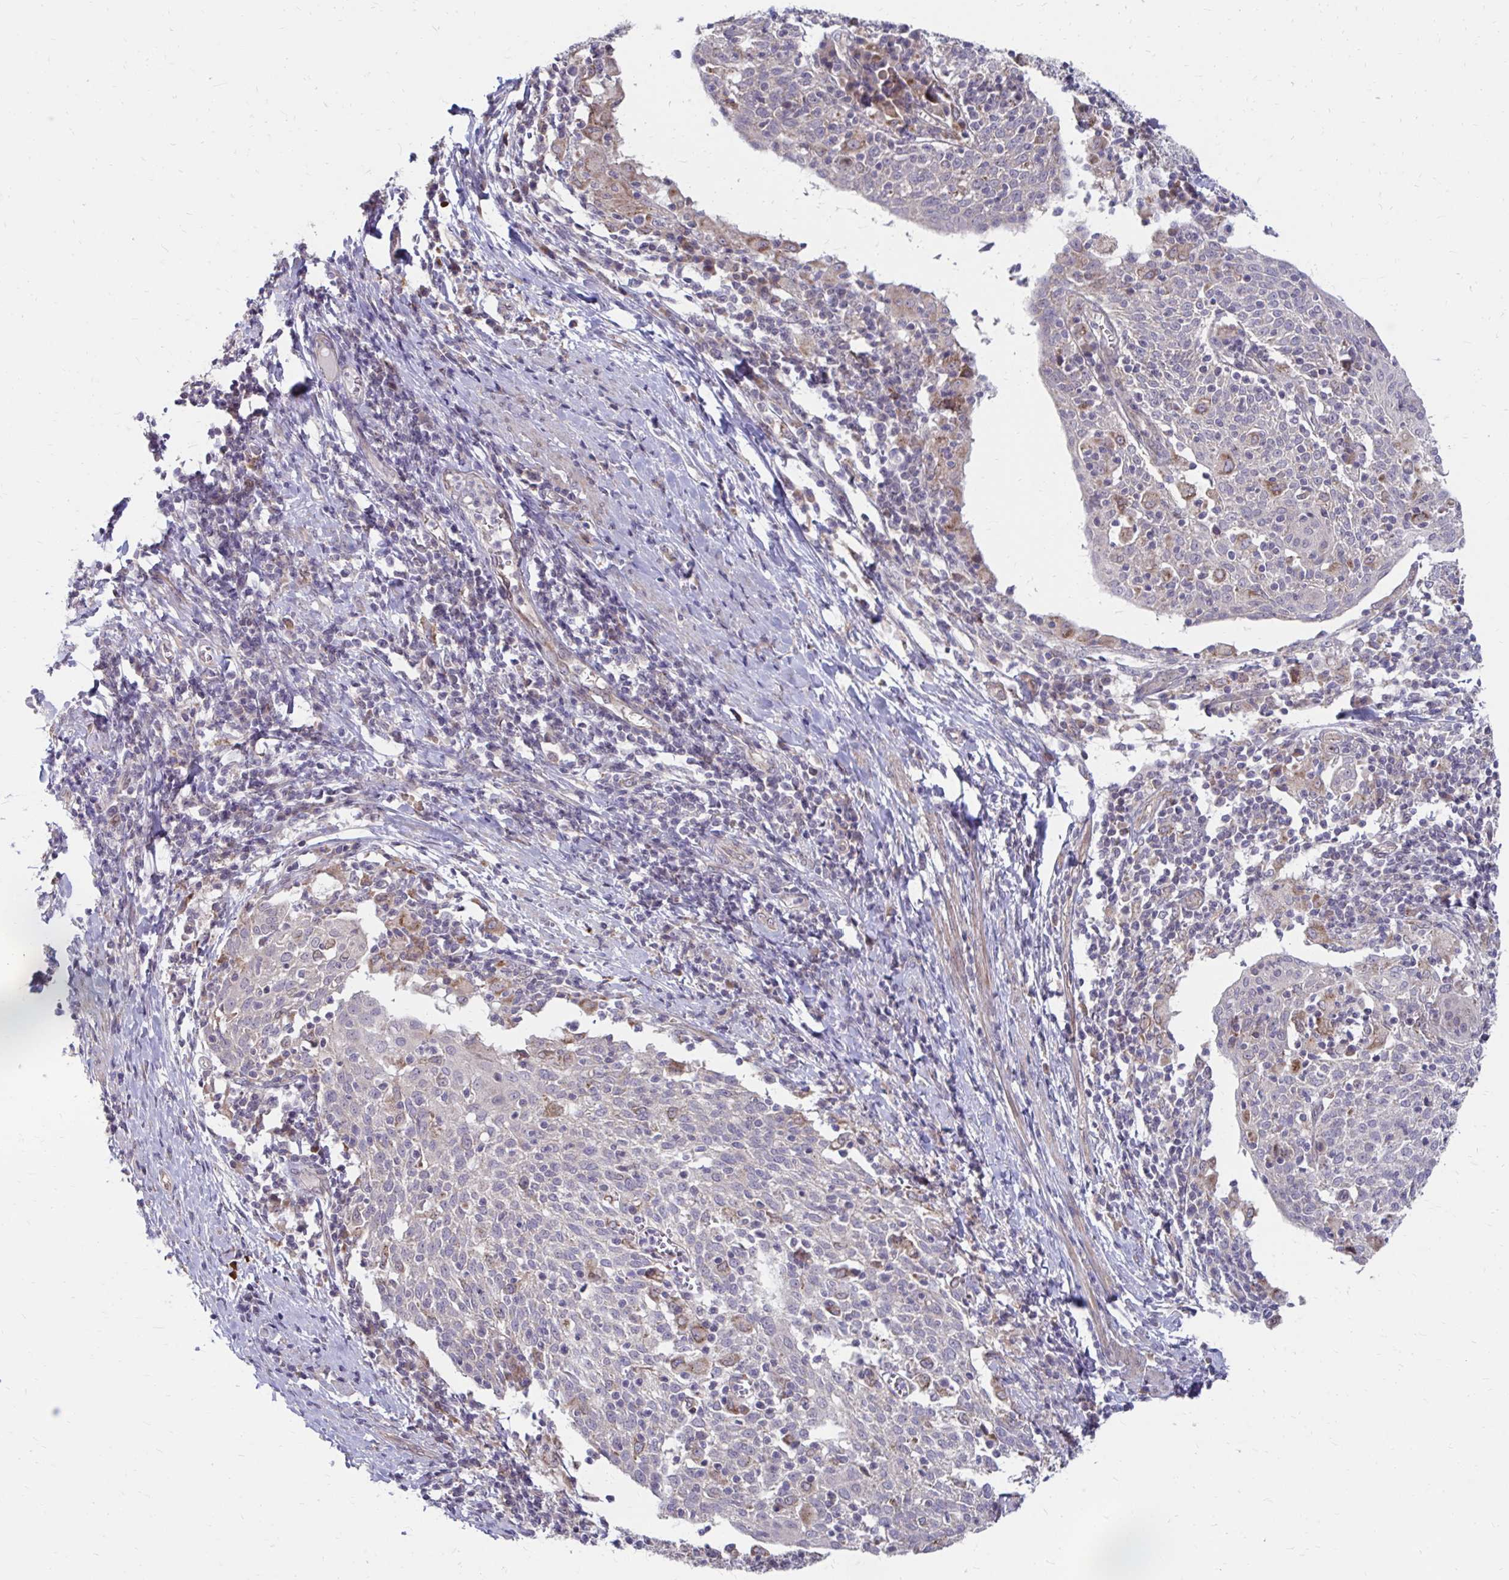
{"staining": {"intensity": "weak", "quantity": "<25%", "location": "cytoplasmic/membranous"}, "tissue": "cervical cancer", "cell_type": "Tumor cells", "image_type": "cancer", "snomed": [{"axis": "morphology", "description": "Squamous cell carcinoma, NOS"}, {"axis": "topography", "description": "Cervix"}], "caption": "IHC of squamous cell carcinoma (cervical) demonstrates no positivity in tumor cells.", "gene": "ITPR2", "patient": {"sex": "female", "age": 52}}